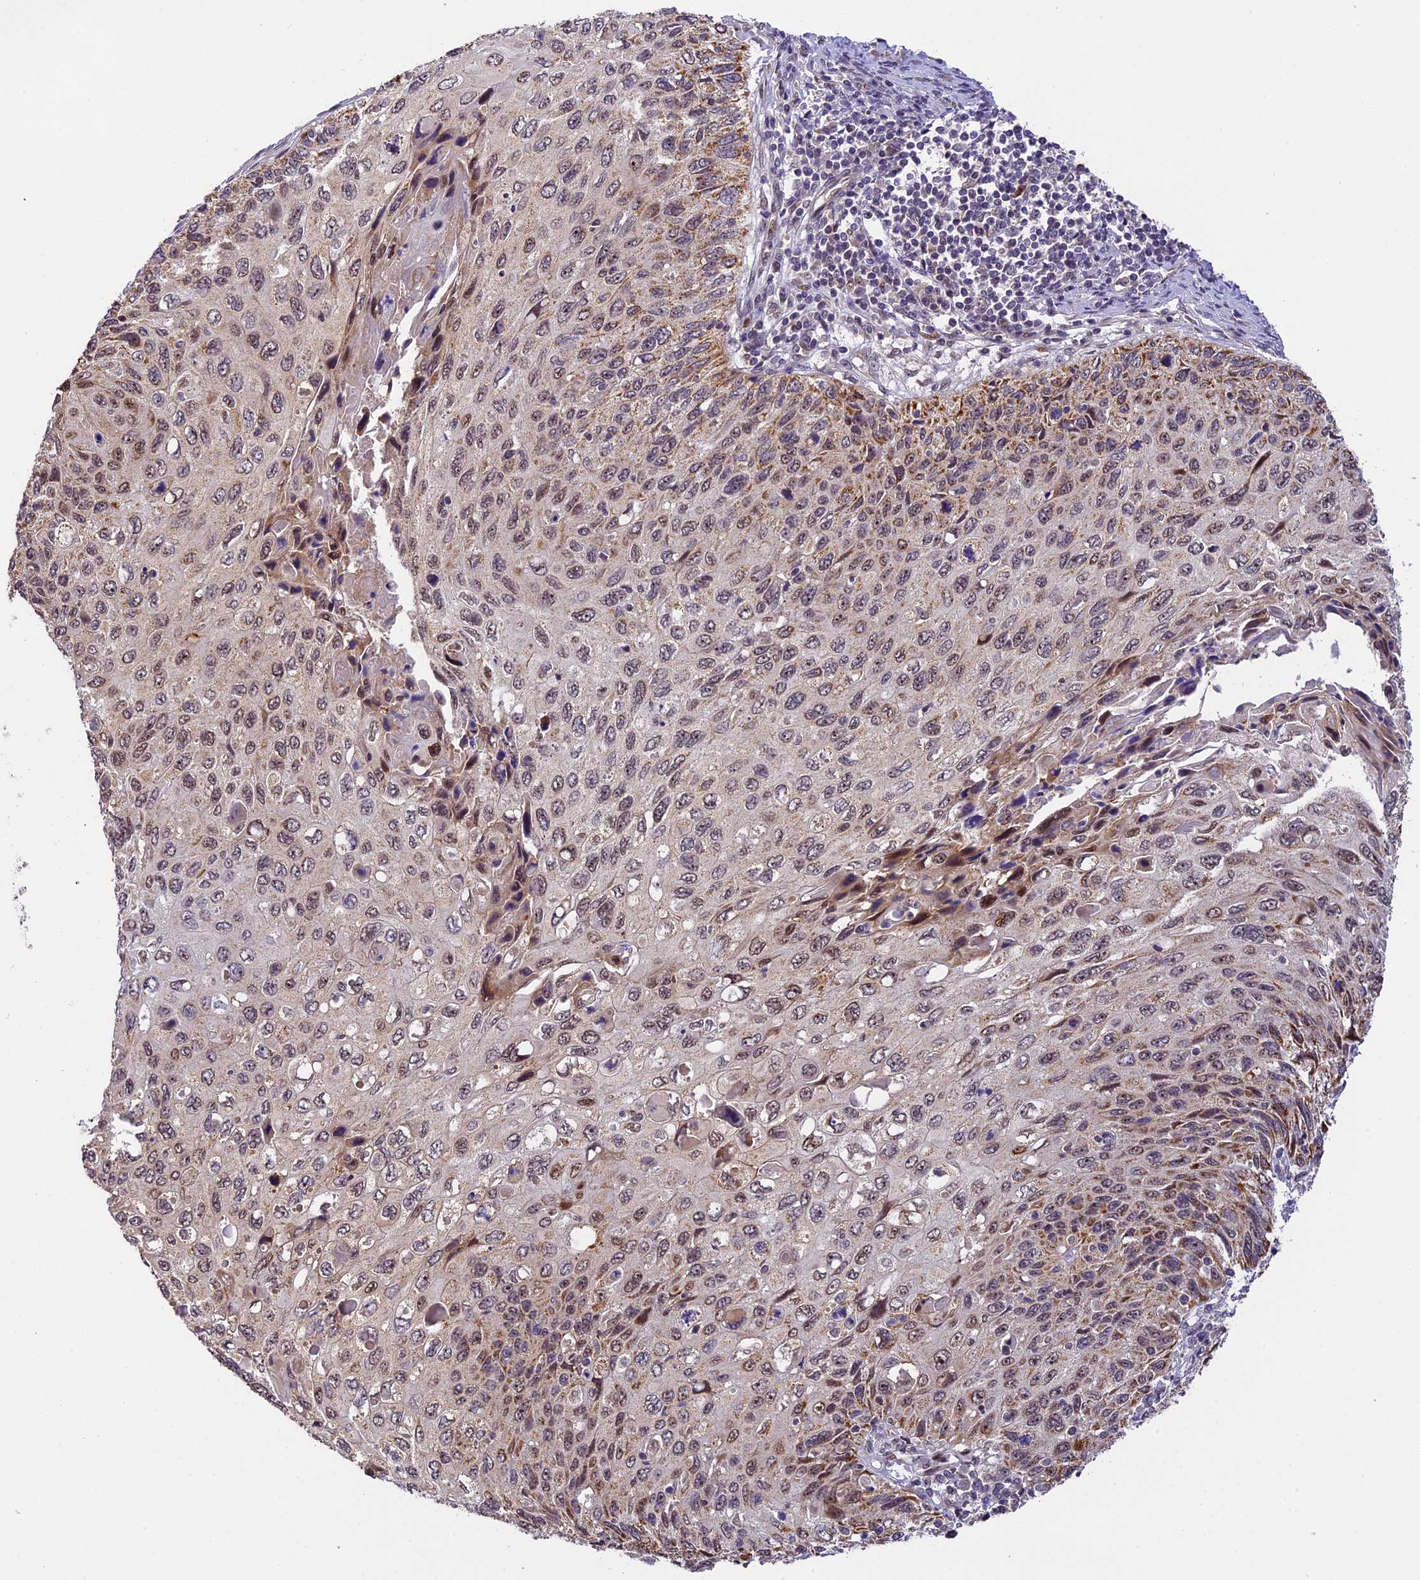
{"staining": {"intensity": "moderate", "quantity": "25%-75%", "location": "cytoplasmic/membranous,nuclear"}, "tissue": "cervical cancer", "cell_type": "Tumor cells", "image_type": "cancer", "snomed": [{"axis": "morphology", "description": "Squamous cell carcinoma, NOS"}, {"axis": "topography", "description": "Cervix"}], "caption": "Cervical cancer (squamous cell carcinoma) was stained to show a protein in brown. There is medium levels of moderate cytoplasmic/membranous and nuclear staining in approximately 25%-75% of tumor cells.", "gene": "ZAR1L", "patient": {"sex": "female", "age": 70}}